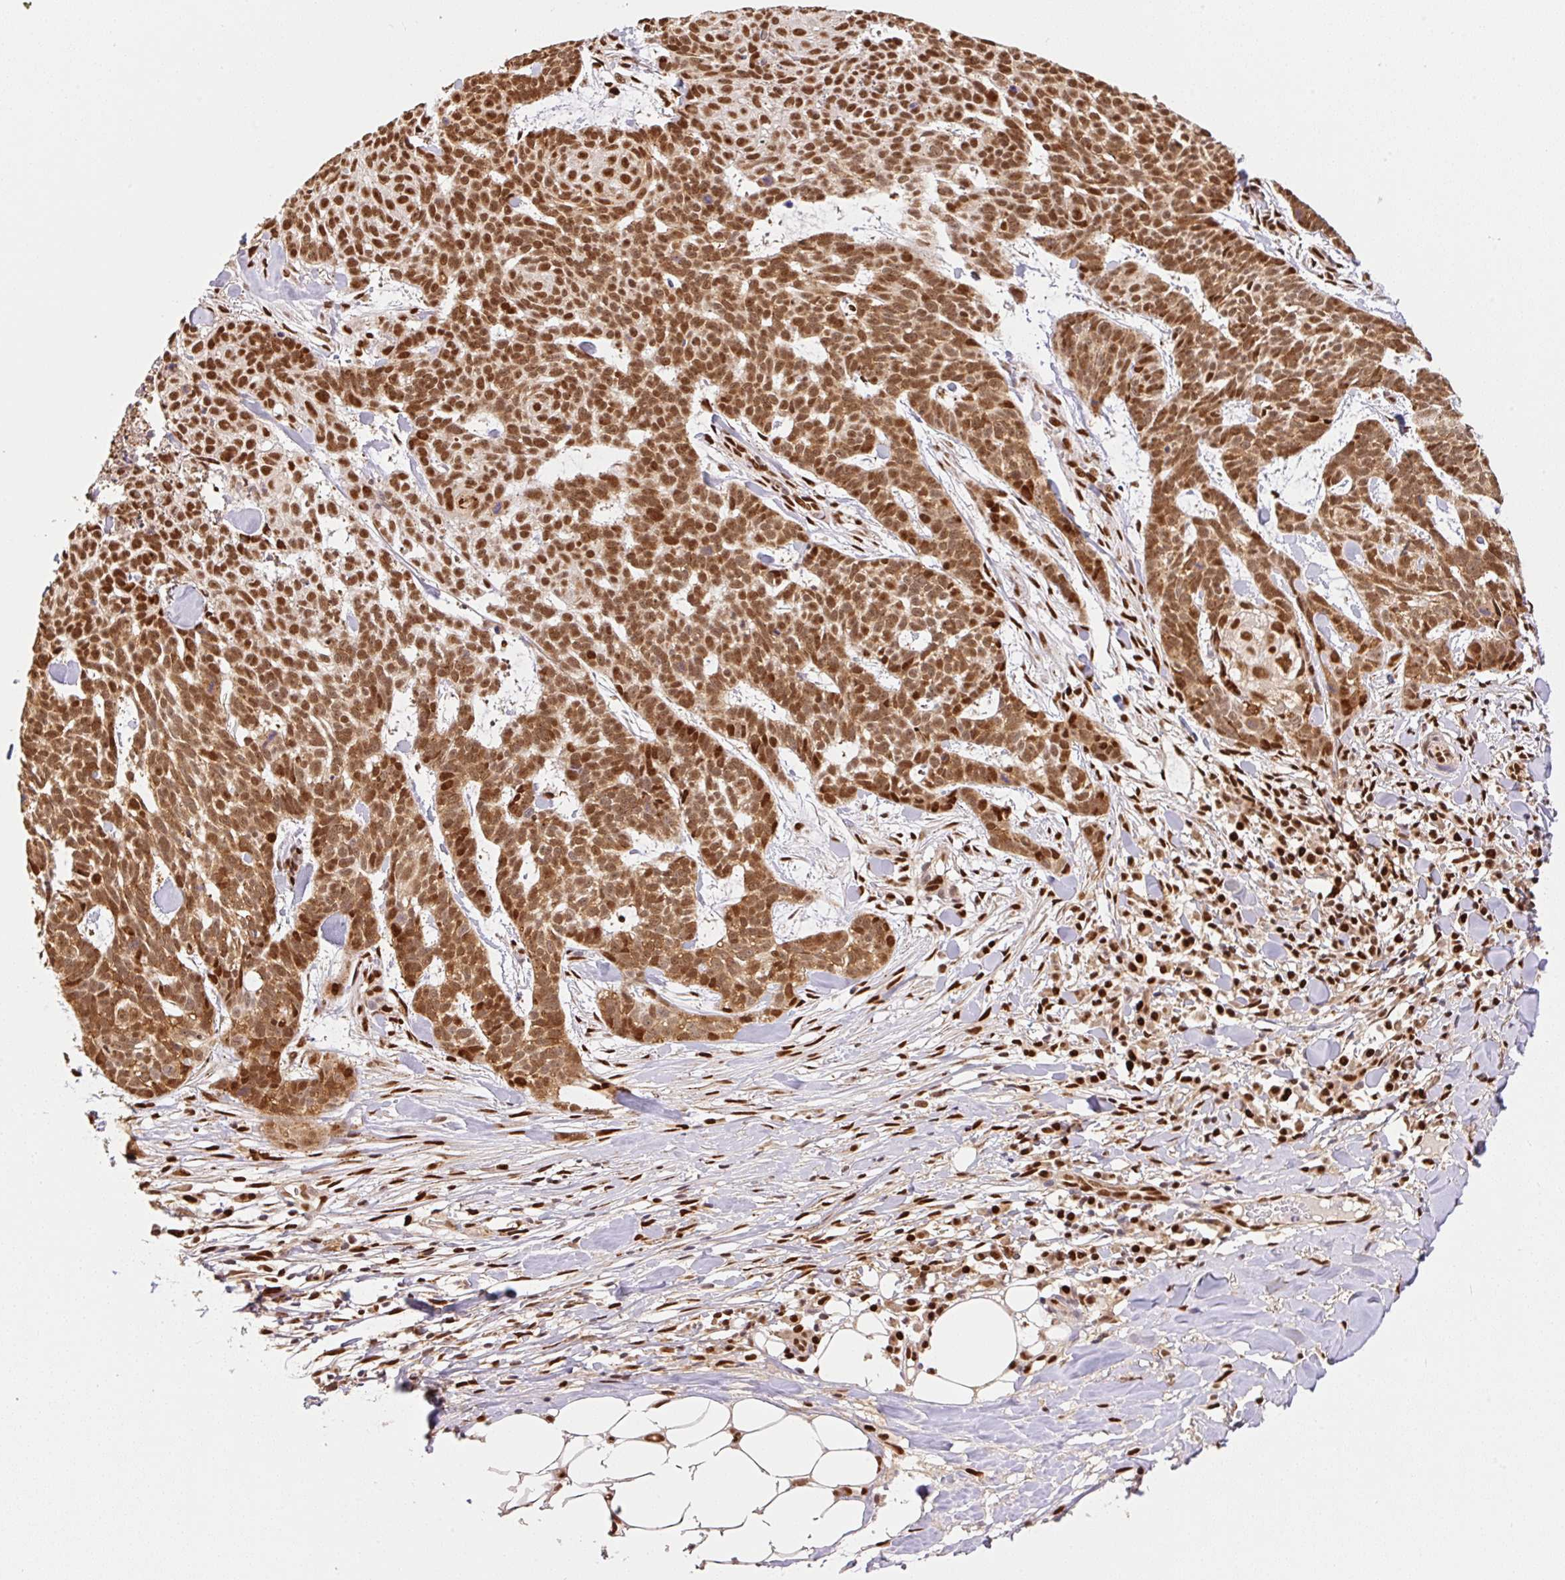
{"staining": {"intensity": "moderate", "quantity": ">75%", "location": "cytoplasmic/membranous,nuclear"}, "tissue": "skin cancer", "cell_type": "Tumor cells", "image_type": "cancer", "snomed": [{"axis": "morphology", "description": "Basal cell carcinoma"}, {"axis": "topography", "description": "Skin"}], "caption": "DAB immunohistochemical staining of human skin cancer (basal cell carcinoma) exhibits moderate cytoplasmic/membranous and nuclear protein expression in approximately >75% of tumor cells.", "gene": "GPR139", "patient": {"sex": "female", "age": 93}}